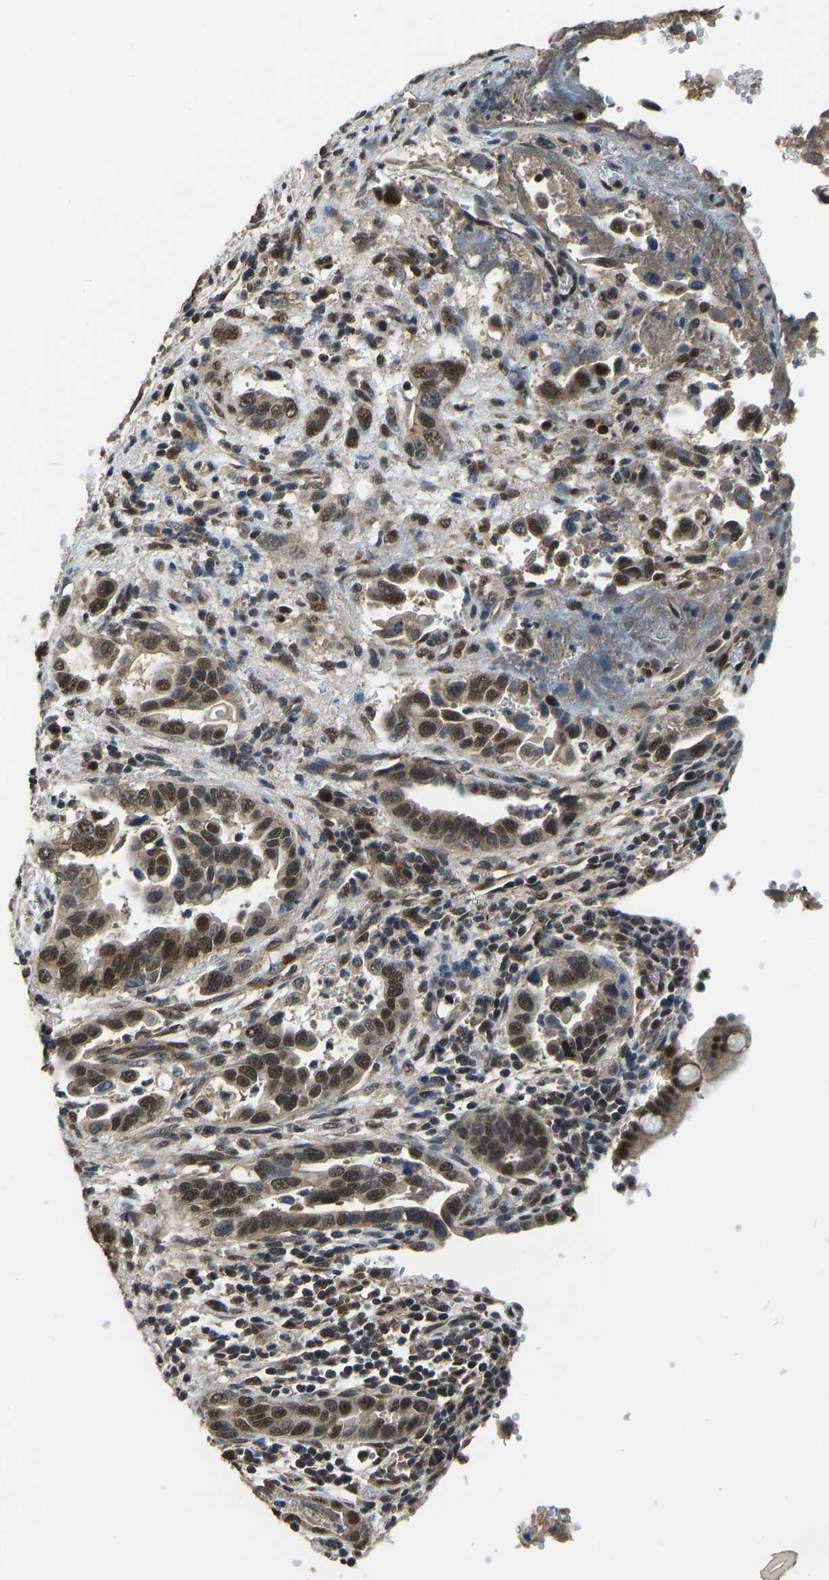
{"staining": {"intensity": "moderate", "quantity": ">75%", "location": "nuclear"}, "tissue": "pancreatic cancer", "cell_type": "Tumor cells", "image_type": "cancer", "snomed": [{"axis": "morphology", "description": "Adenocarcinoma, NOS"}, {"axis": "topography", "description": "Pancreas"}], "caption": "The photomicrograph shows a brown stain indicating the presence of a protein in the nuclear of tumor cells in pancreatic adenocarcinoma. (DAB (3,3'-diaminobenzidine) IHC with brightfield microscopy, high magnification).", "gene": "TOX4", "patient": {"sex": "female", "age": 70}}